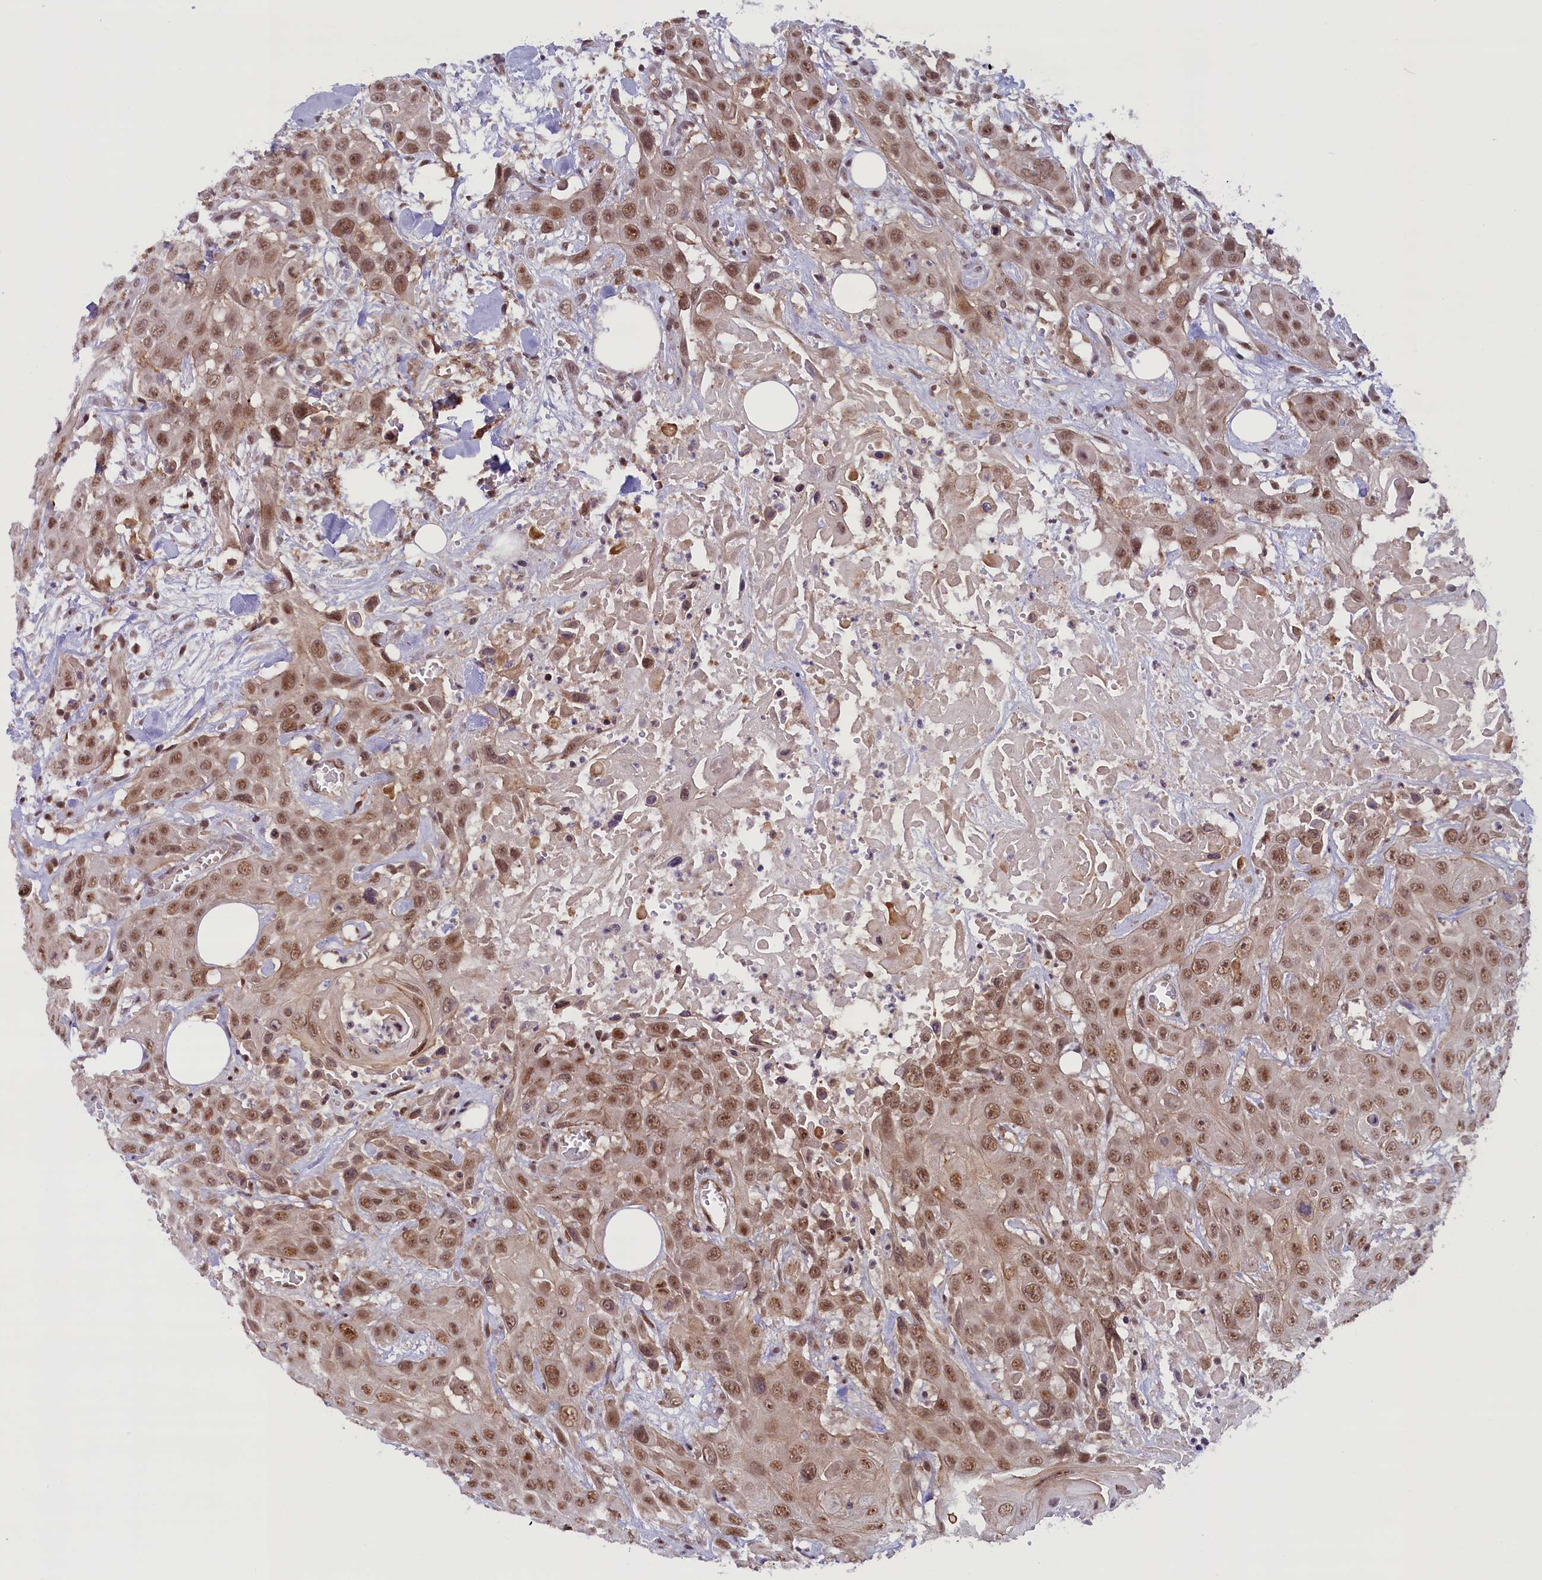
{"staining": {"intensity": "moderate", "quantity": ">75%", "location": "nuclear"}, "tissue": "head and neck cancer", "cell_type": "Tumor cells", "image_type": "cancer", "snomed": [{"axis": "morphology", "description": "Squamous cell carcinoma, NOS"}, {"axis": "topography", "description": "Head-Neck"}], "caption": "DAB (3,3'-diaminobenzidine) immunohistochemical staining of human head and neck cancer (squamous cell carcinoma) displays moderate nuclear protein positivity in approximately >75% of tumor cells.", "gene": "FCHO1", "patient": {"sex": "male", "age": 81}}